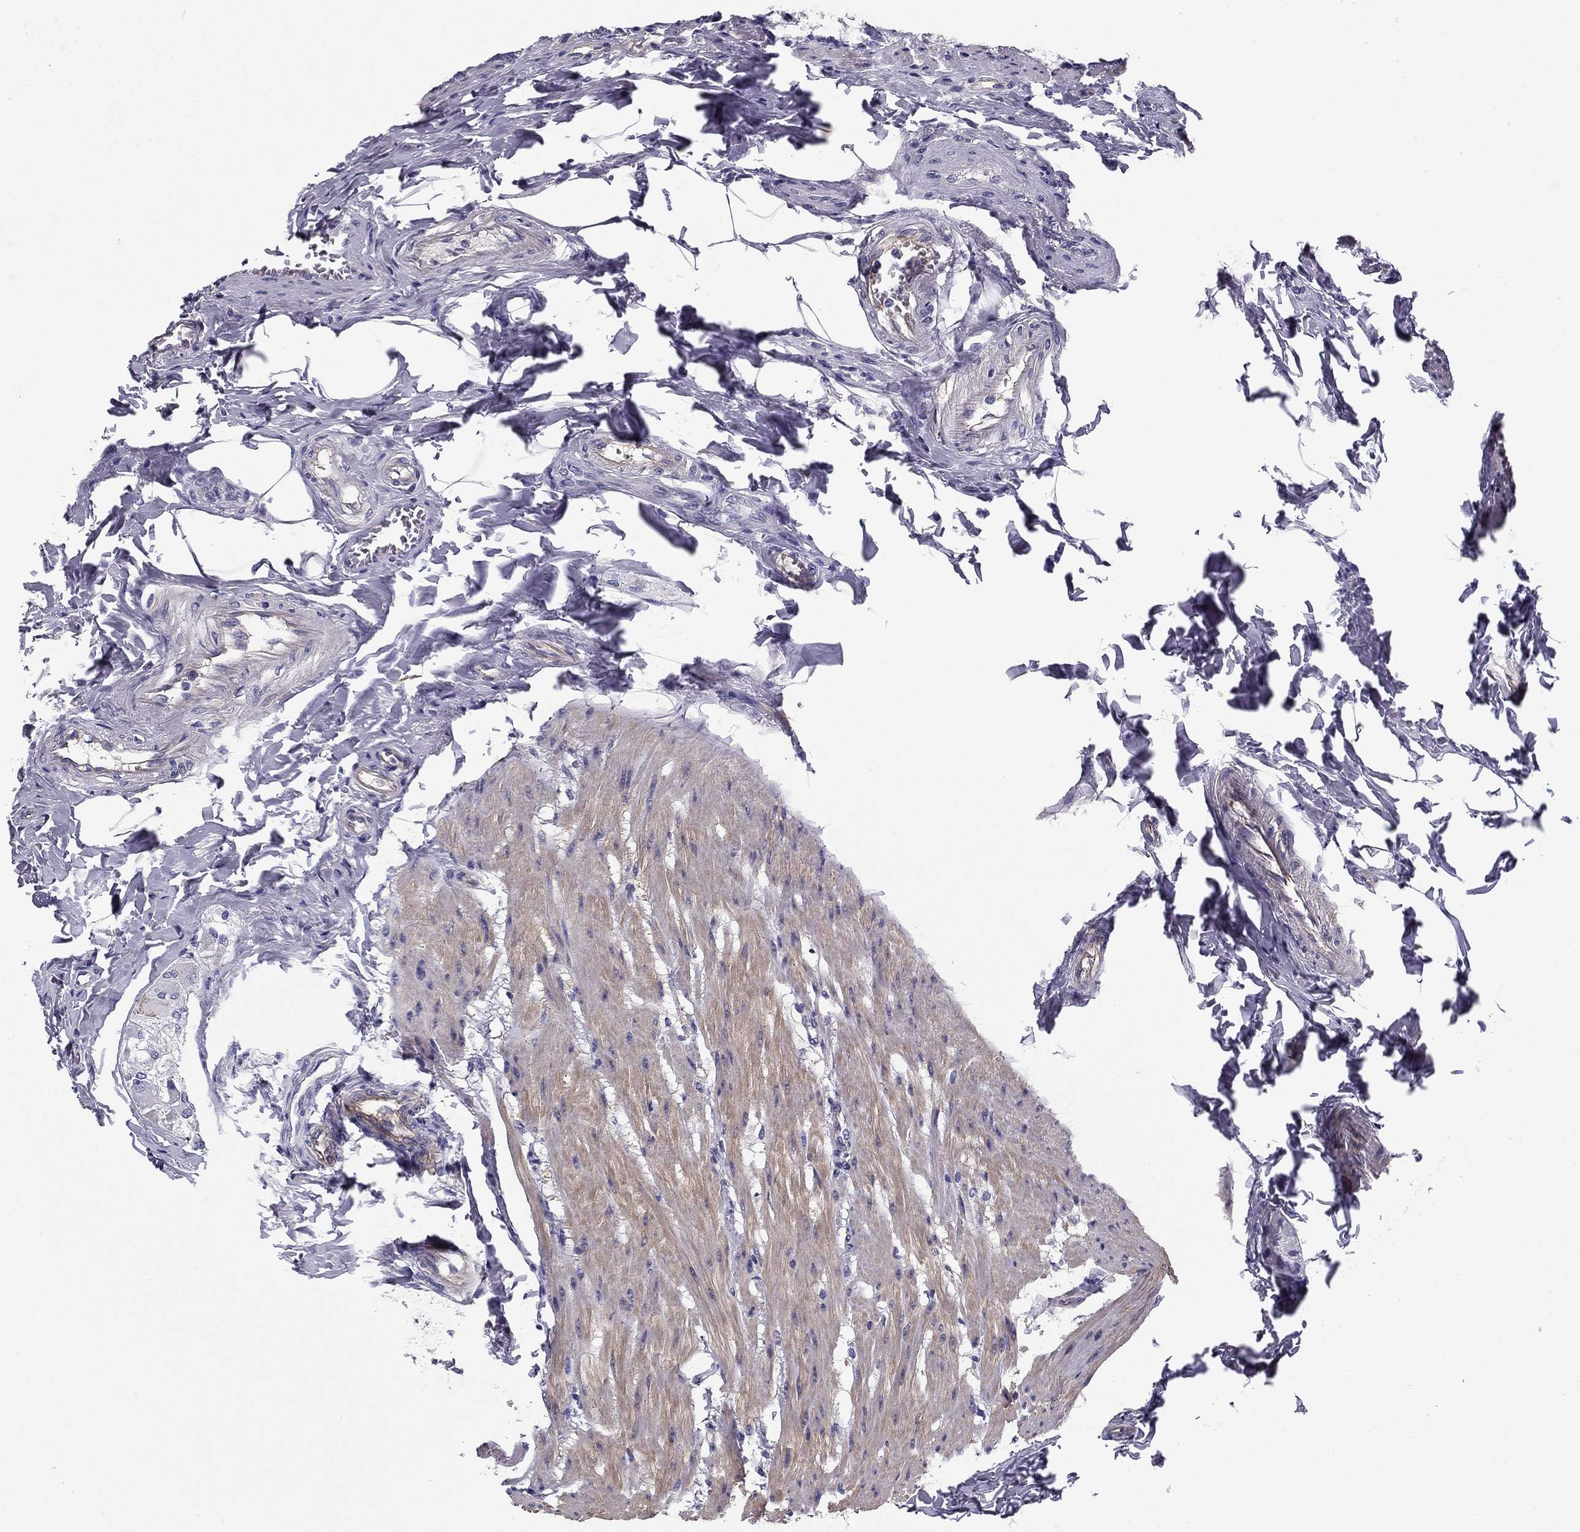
{"staining": {"intensity": "strong", "quantity": "<25%", "location": "cytoplasmic/membranous"}, "tissue": "colon", "cell_type": "Endothelial cells", "image_type": "normal", "snomed": [{"axis": "morphology", "description": "Normal tissue, NOS"}, {"axis": "topography", "description": "Colon"}], "caption": "This image exhibits normal colon stained with immunohistochemistry to label a protein in brown. The cytoplasmic/membranous of endothelial cells show strong positivity for the protein. Nuclei are counter-stained blue.", "gene": "FLNC", "patient": {"sex": "female", "age": 65}}